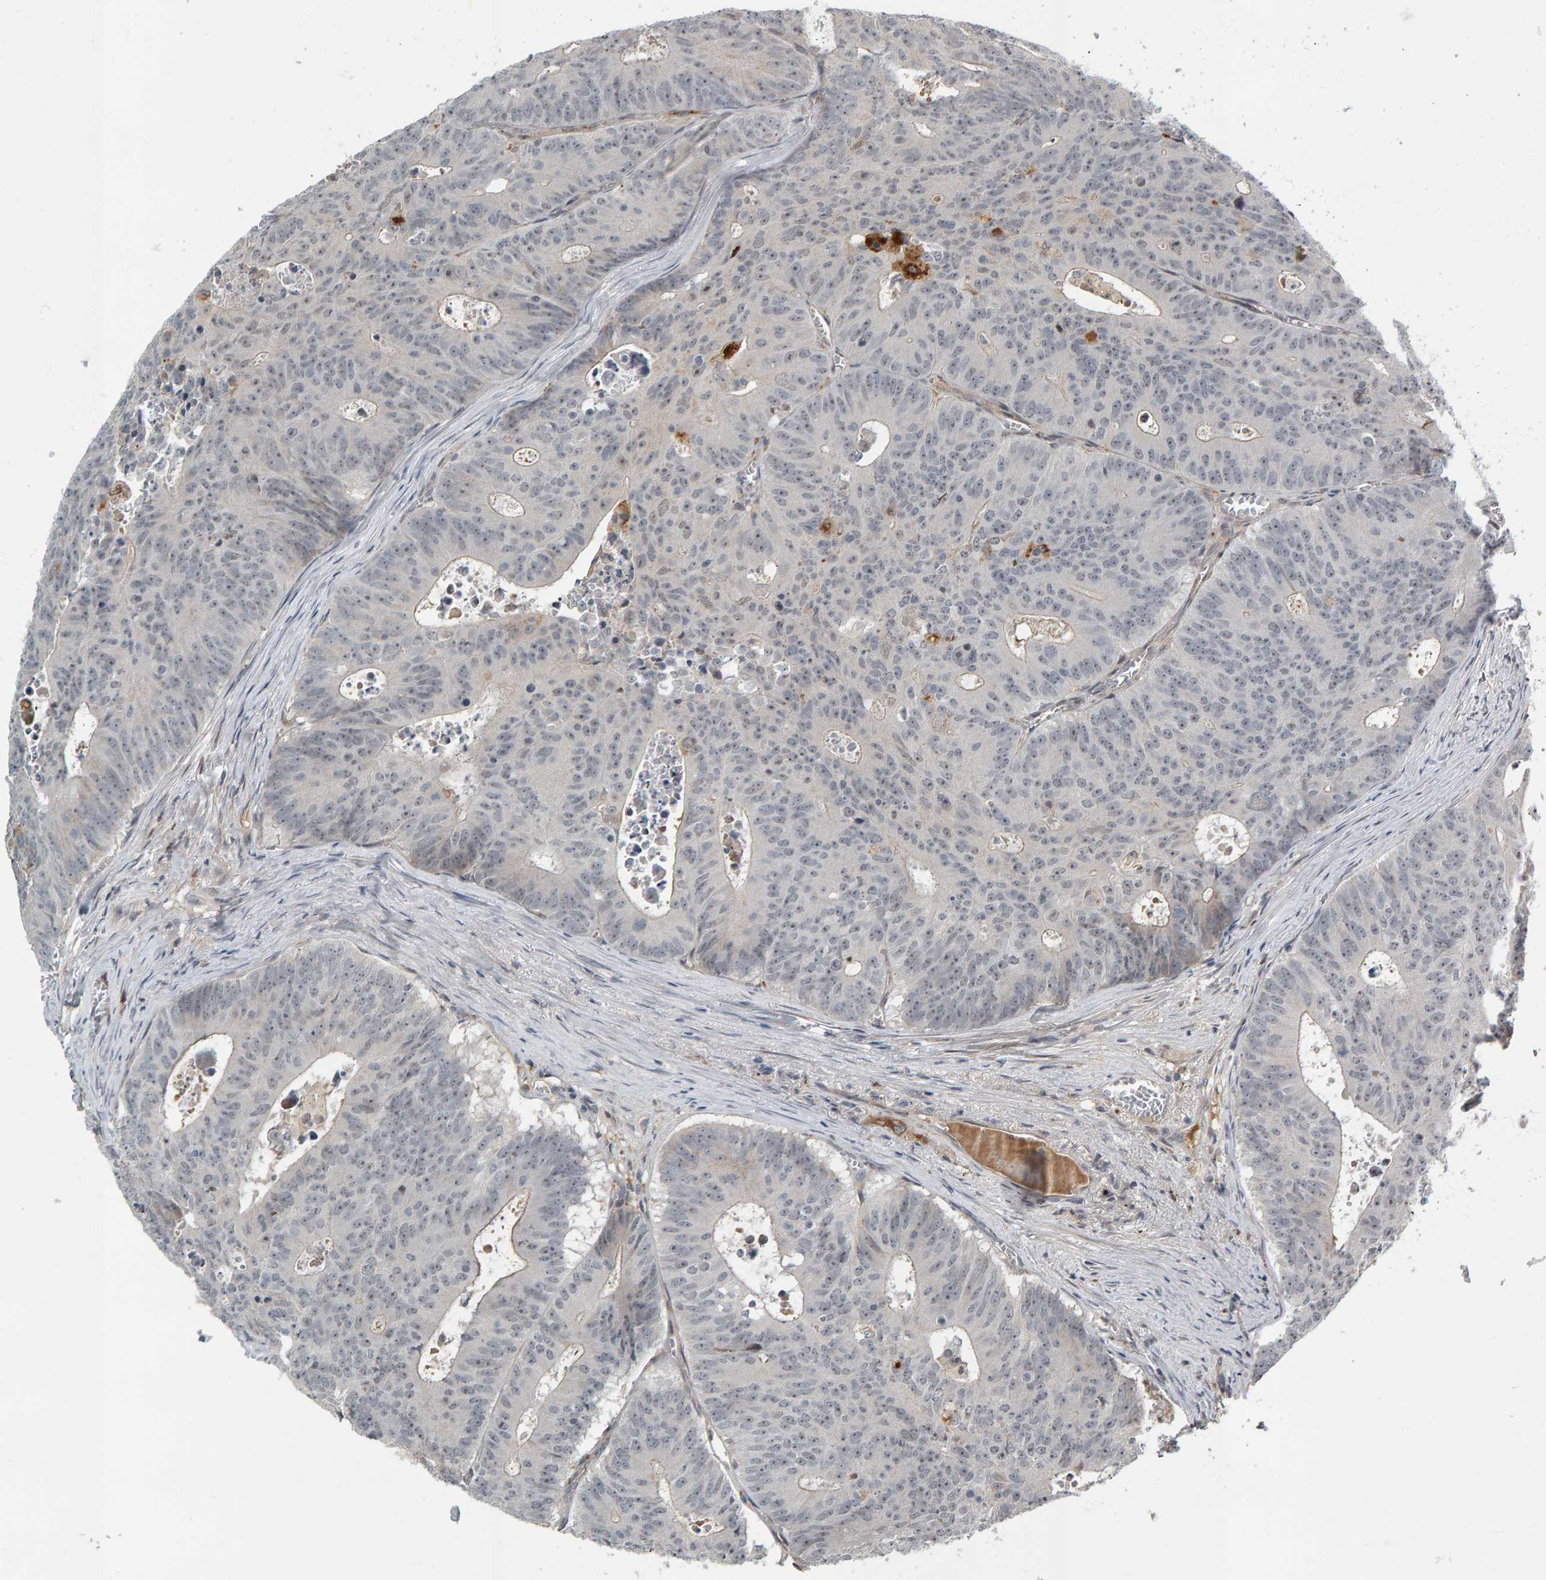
{"staining": {"intensity": "weak", "quantity": "25%-75%", "location": "nuclear"}, "tissue": "colorectal cancer", "cell_type": "Tumor cells", "image_type": "cancer", "snomed": [{"axis": "morphology", "description": "Adenocarcinoma, NOS"}, {"axis": "topography", "description": "Colon"}], "caption": "This is an image of immunohistochemistry (IHC) staining of colorectal cancer, which shows weak staining in the nuclear of tumor cells.", "gene": "ZNF160", "patient": {"sex": "male", "age": 87}}